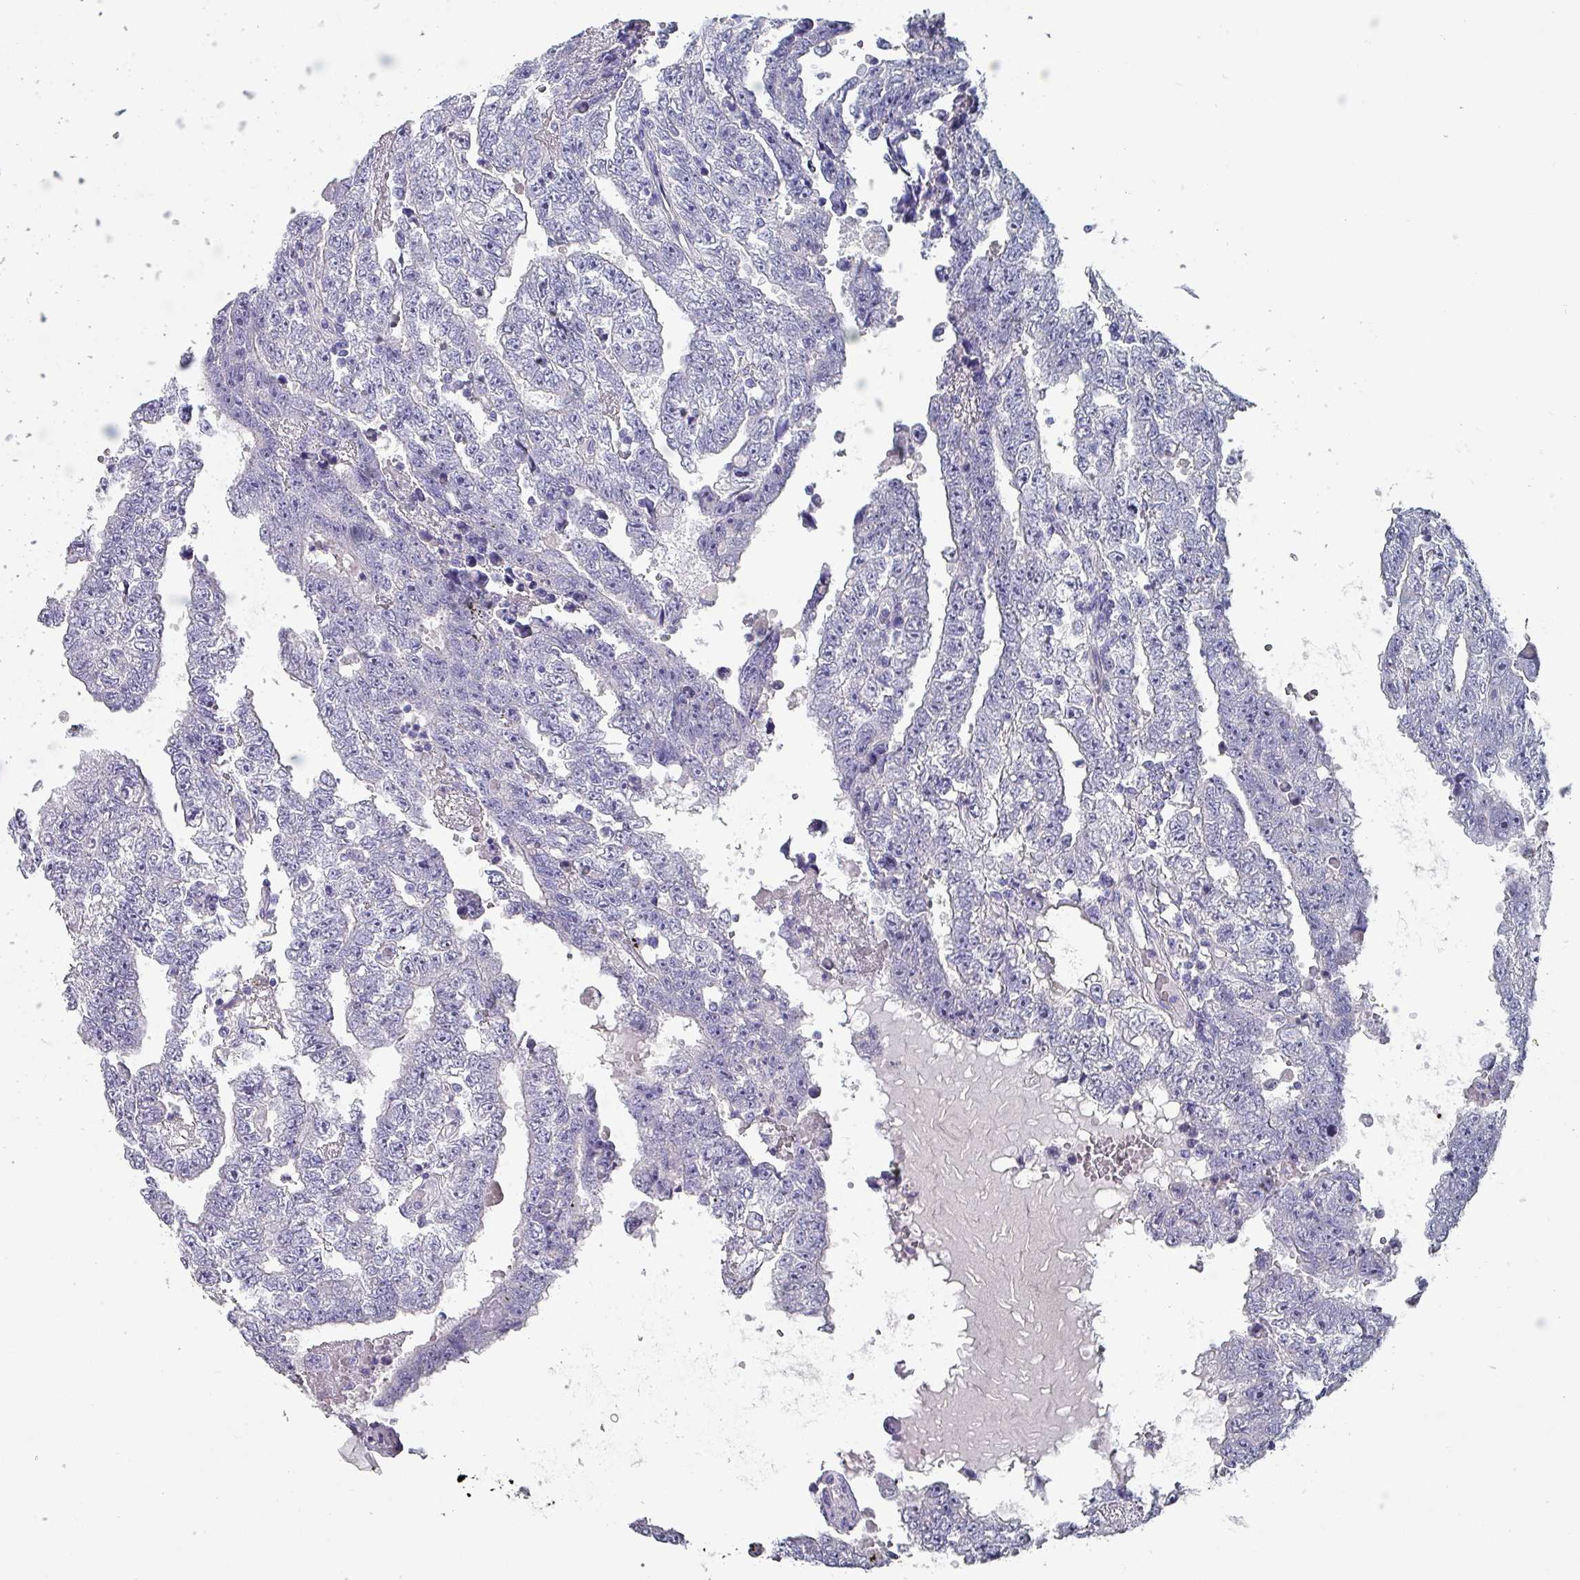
{"staining": {"intensity": "negative", "quantity": "none", "location": "none"}, "tissue": "testis cancer", "cell_type": "Tumor cells", "image_type": "cancer", "snomed": [{"axis": "morphology", "description": "Carcinoma, Embryonal, NOS"}, {"axis": "topography", "description": "Testis"}], "caption": "Human testis cancer stained for a protein using immunohistochemistry demonstrates no positivity in tumor cells.", "gene": "INS-IGF2", "patient": {"sex": "male", "age": 25}}